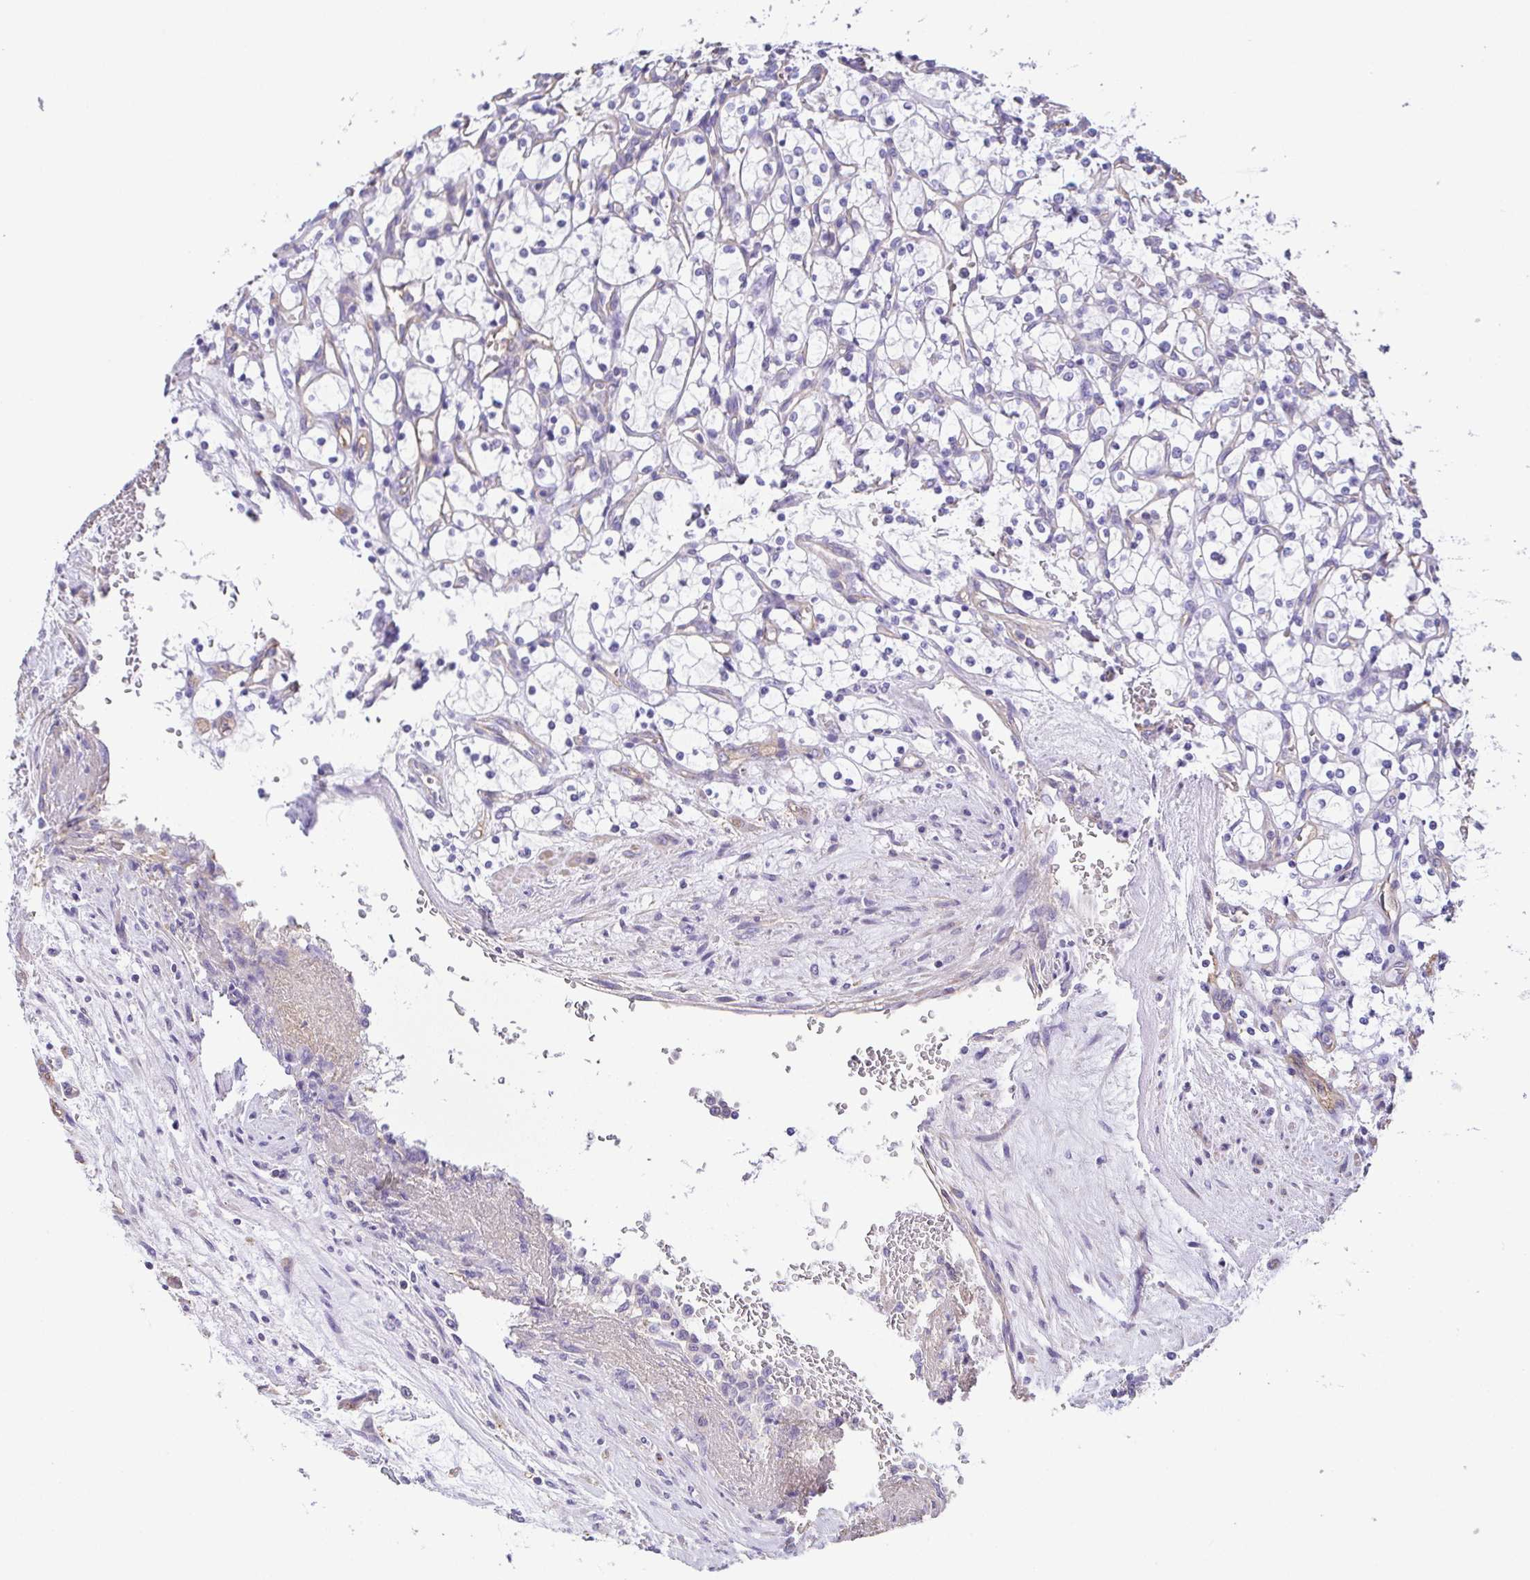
{"staining": {"intensity": "negative", "quantity": "none", "location": "none"}, "tissue": "renal cancer", "cell_type": "Tumor cells", "image_type": "cancer", "snomed": [{"axis": "morphology", "description": "Adenocarcinoma, NOS"}, {"axis": "topography", "description": "Kidney"}], "caption": "DAB immunohistochemical staining of human renal cancer (adenocarcinoma) exhibits no significant expression in tumor cells. Brightfield microscopy of immunohistochemistry stained with DAB (brown) and hematoxylin (blue), captured at high magnification.", "gene": "MYL6", "patient": {"sex": "female", "age": 69}}